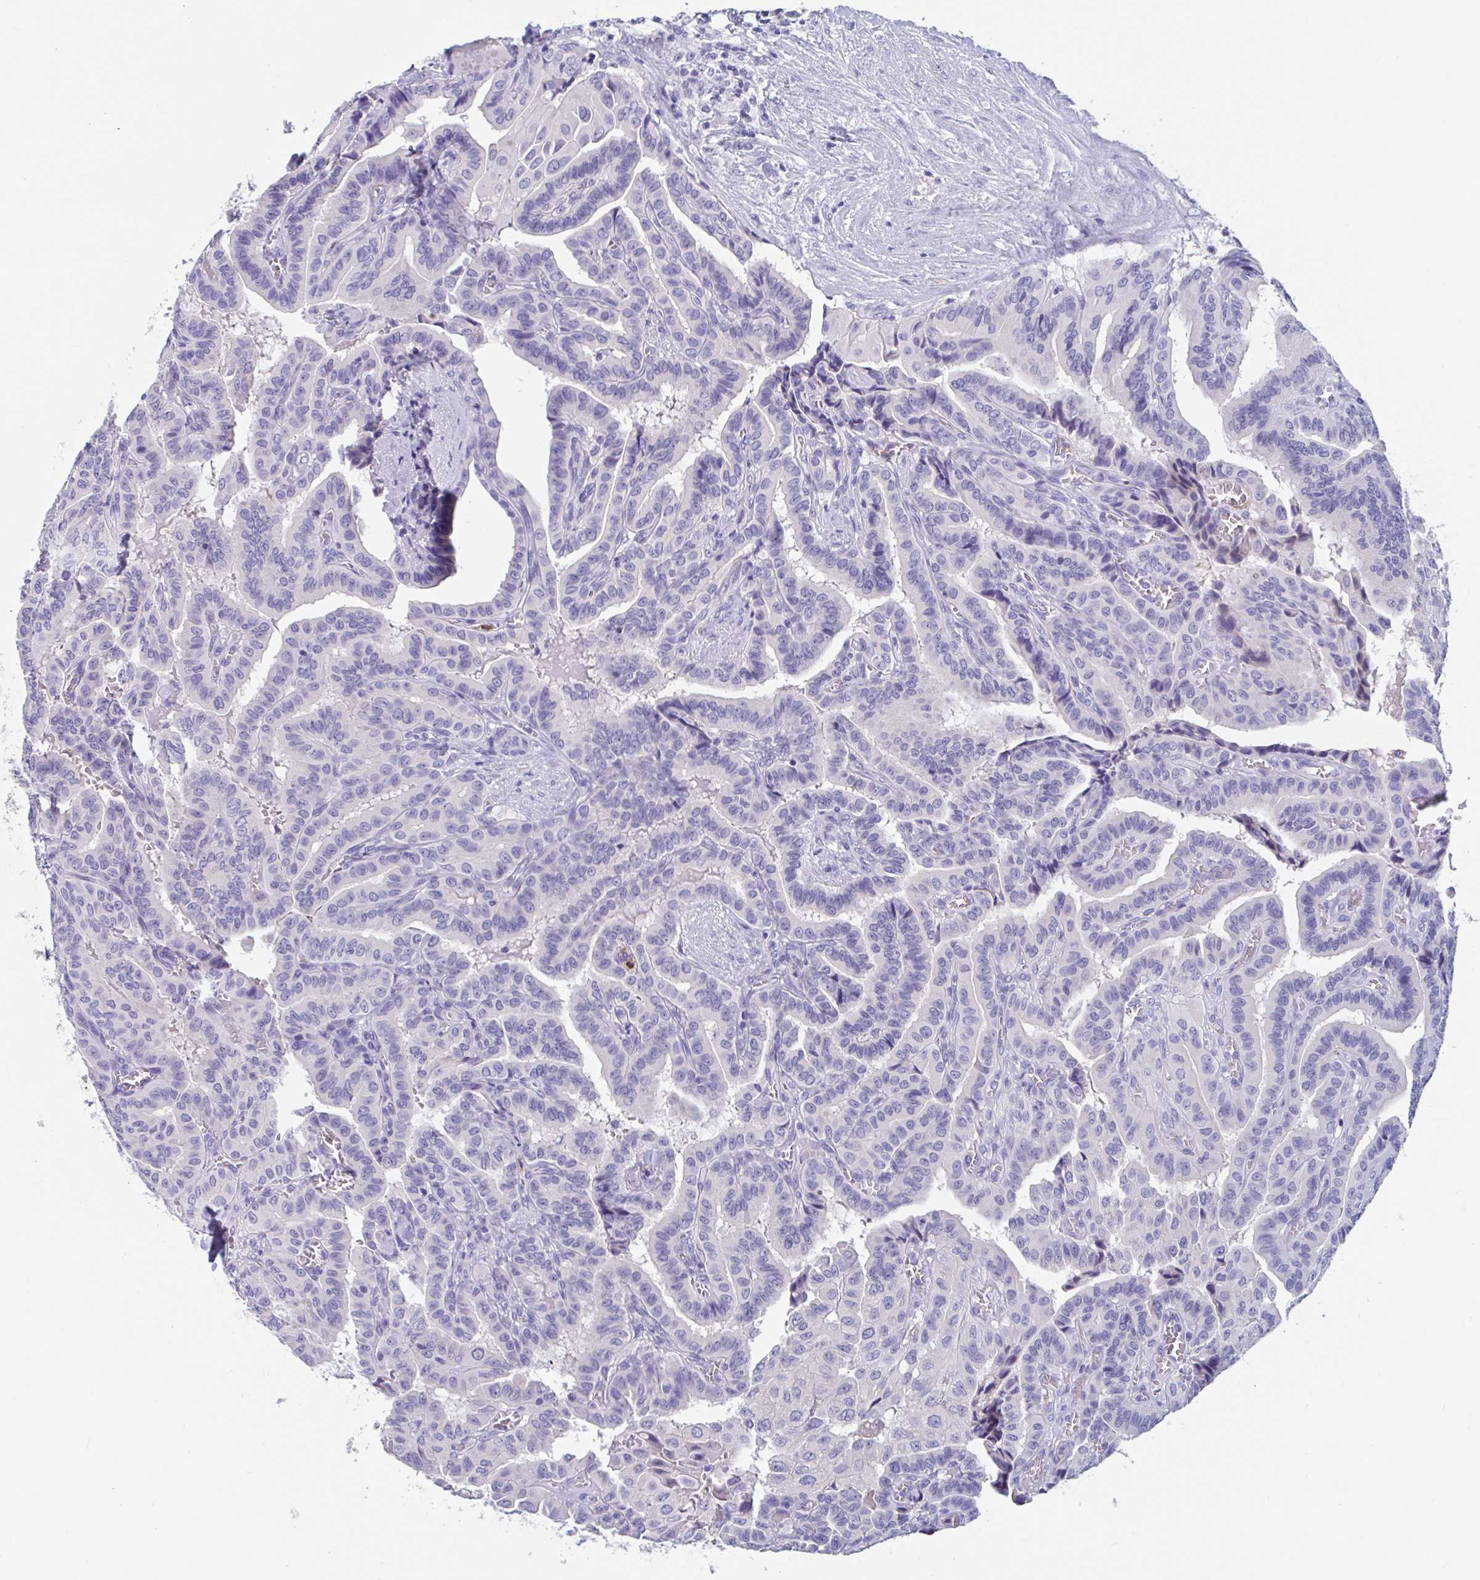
{"staining": {"intensity": "negative", "quantity": "none", "location": "none"}, "tissue": "thyroid cancer", "cell_type": "Tumor cells", "image_type": "cancer", "snomed": [{"axis": "morphology", "description": "Papillary adenocarcinoma, NOS"}, {"axis": "morphology", "description": "Papillary adenoma metastatic"}, {"axis": "topography", "description": "Thyroid gland"}], "caption": "Papillary adenocarcinoma (thyroid) stained for a protein using immunohistochemistry demonstrates no positivity tumor cells.", "gene": "ZNHIT2", "patient": {"sex": "male", "age": 87}}